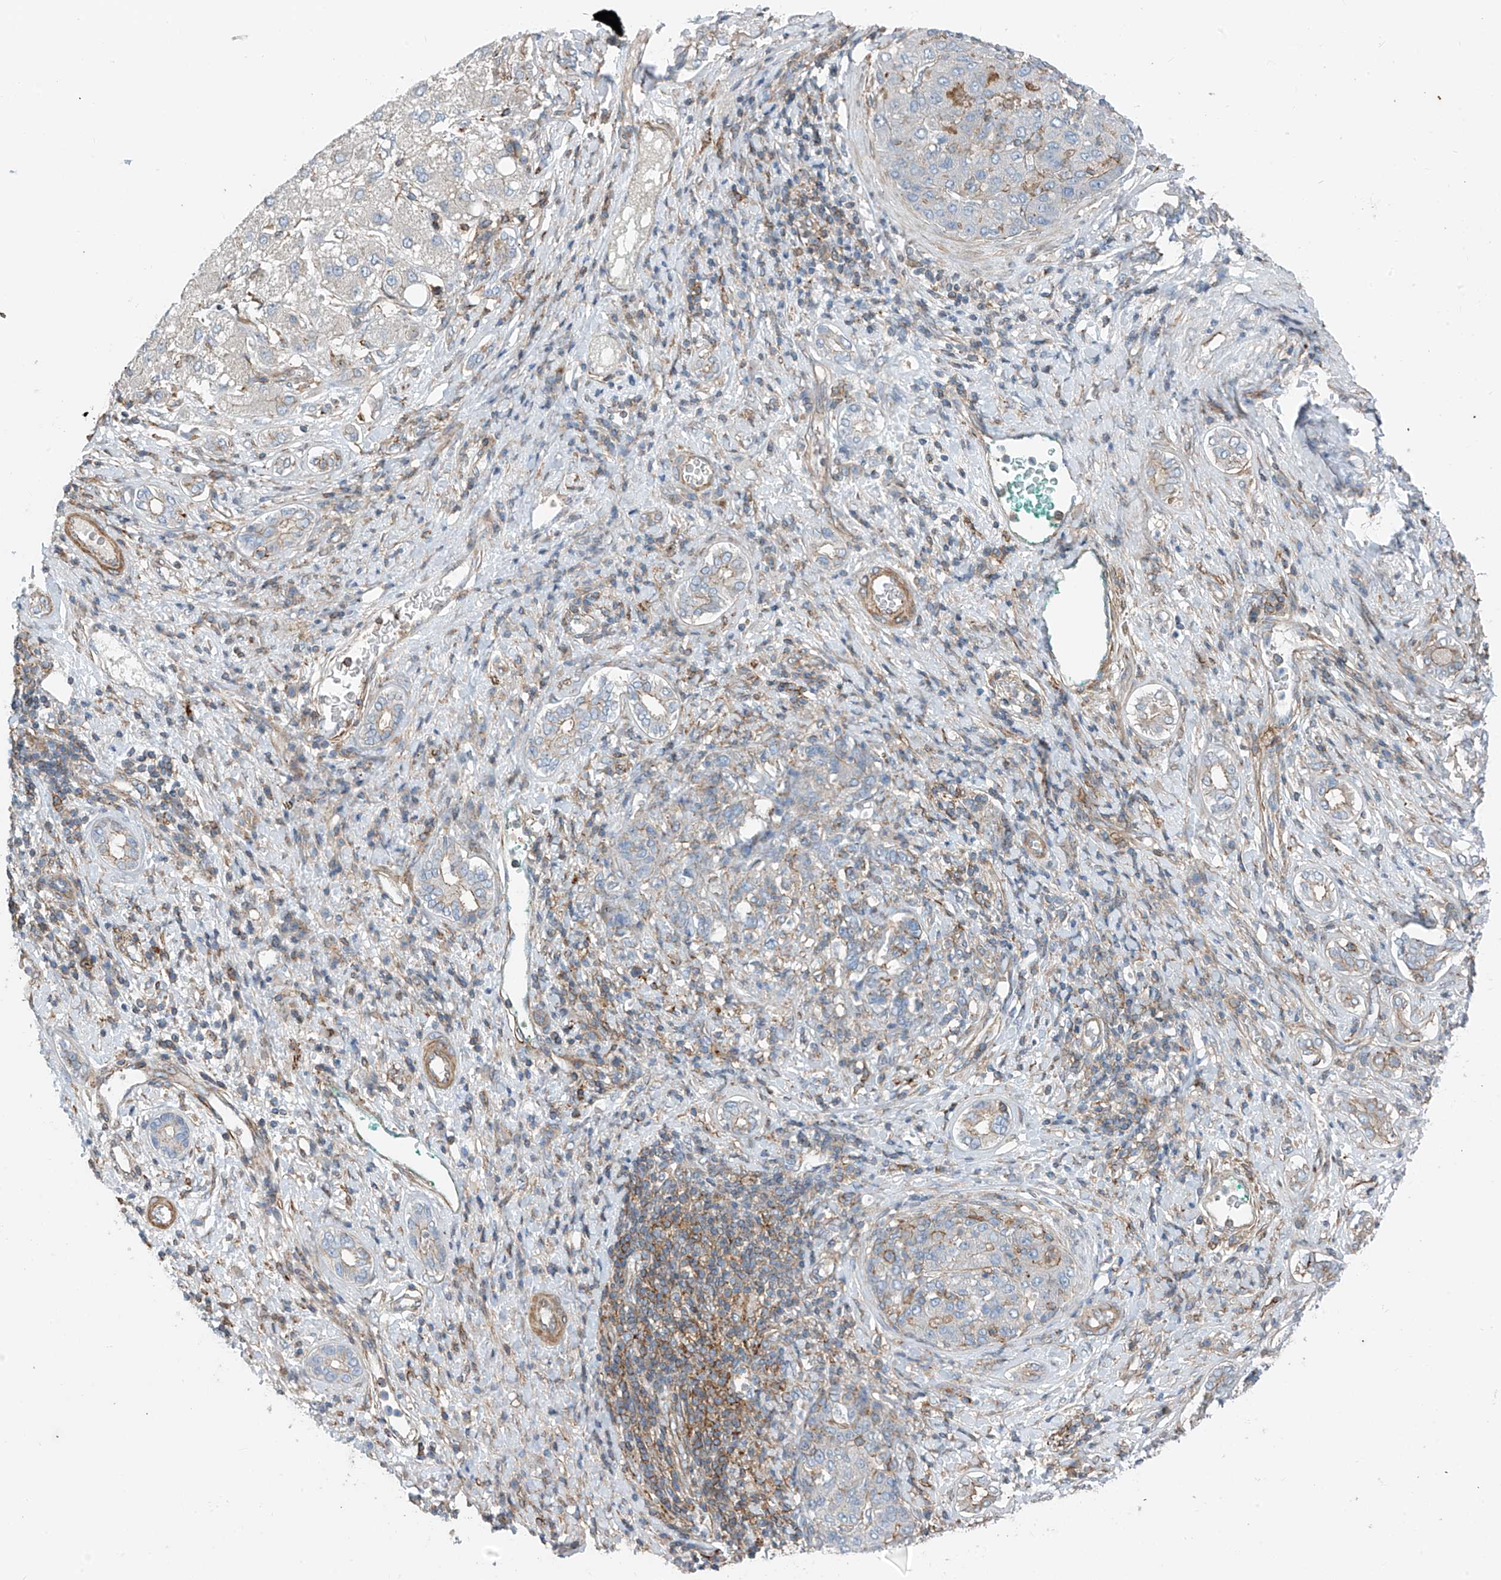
{"staining": {"intensity": "weak", "quantity": "<25%", "location": "cytoplasmic/membranous"}, "tissue": "liver cancer", "cell_type": "Tumor cells", "image_type": "cancer", "snomed": [{"axis": "morphology", "description": "Carcinoma, Hepatocellular, NOS"}, {"axis": "topography", "description": "Liver"}], "caption": "Tumor cells are negative for protein expression in human hepatocellular carcinoma (liver).", "gene": "SLC1A5", "patient": {"sex": "male", "age": 65}}